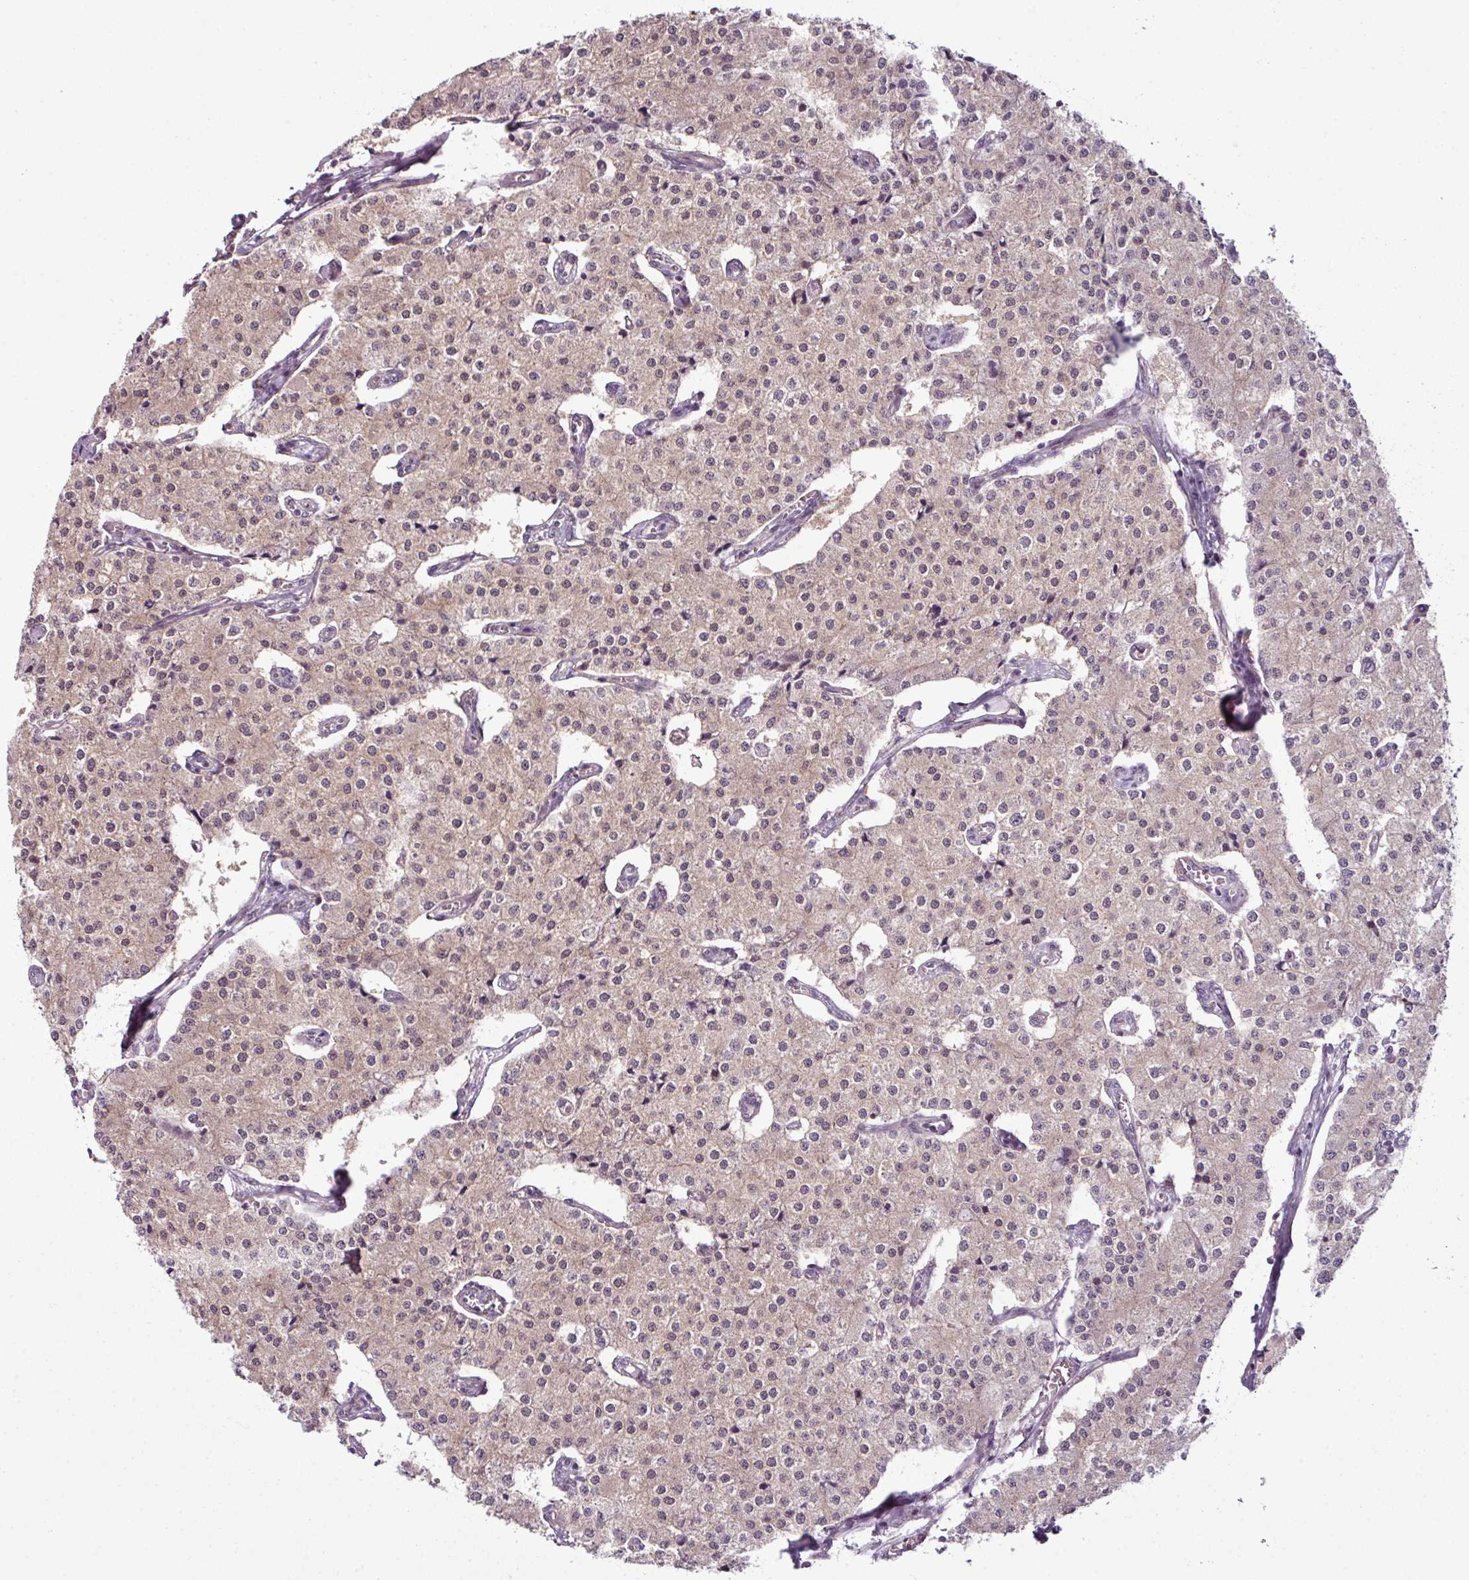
{"staining": {"intensity": "weak", "quantity": ">75%", "location": "cytoplasmic/membranous,nuclear"}, "tissue": "carcinoid", "cell_type": "Tumor cells", "image_type": "cancer", "snomed": [{"axis": "morphology", "description": "Carcinoid, malignant, NOS"}, {"axis": "topography", "description": "Colon"}], "caption": "A histopathology image of malignant carcinoid stained for a protein displays weak cytoplasmic/membranous and nuclear brown staining in tumor cells. (brown staining indicates protein expression, while blue staining denotes nuclei).", "gene": "DERPC", "patient": {"sex": "female", "age": 52}}